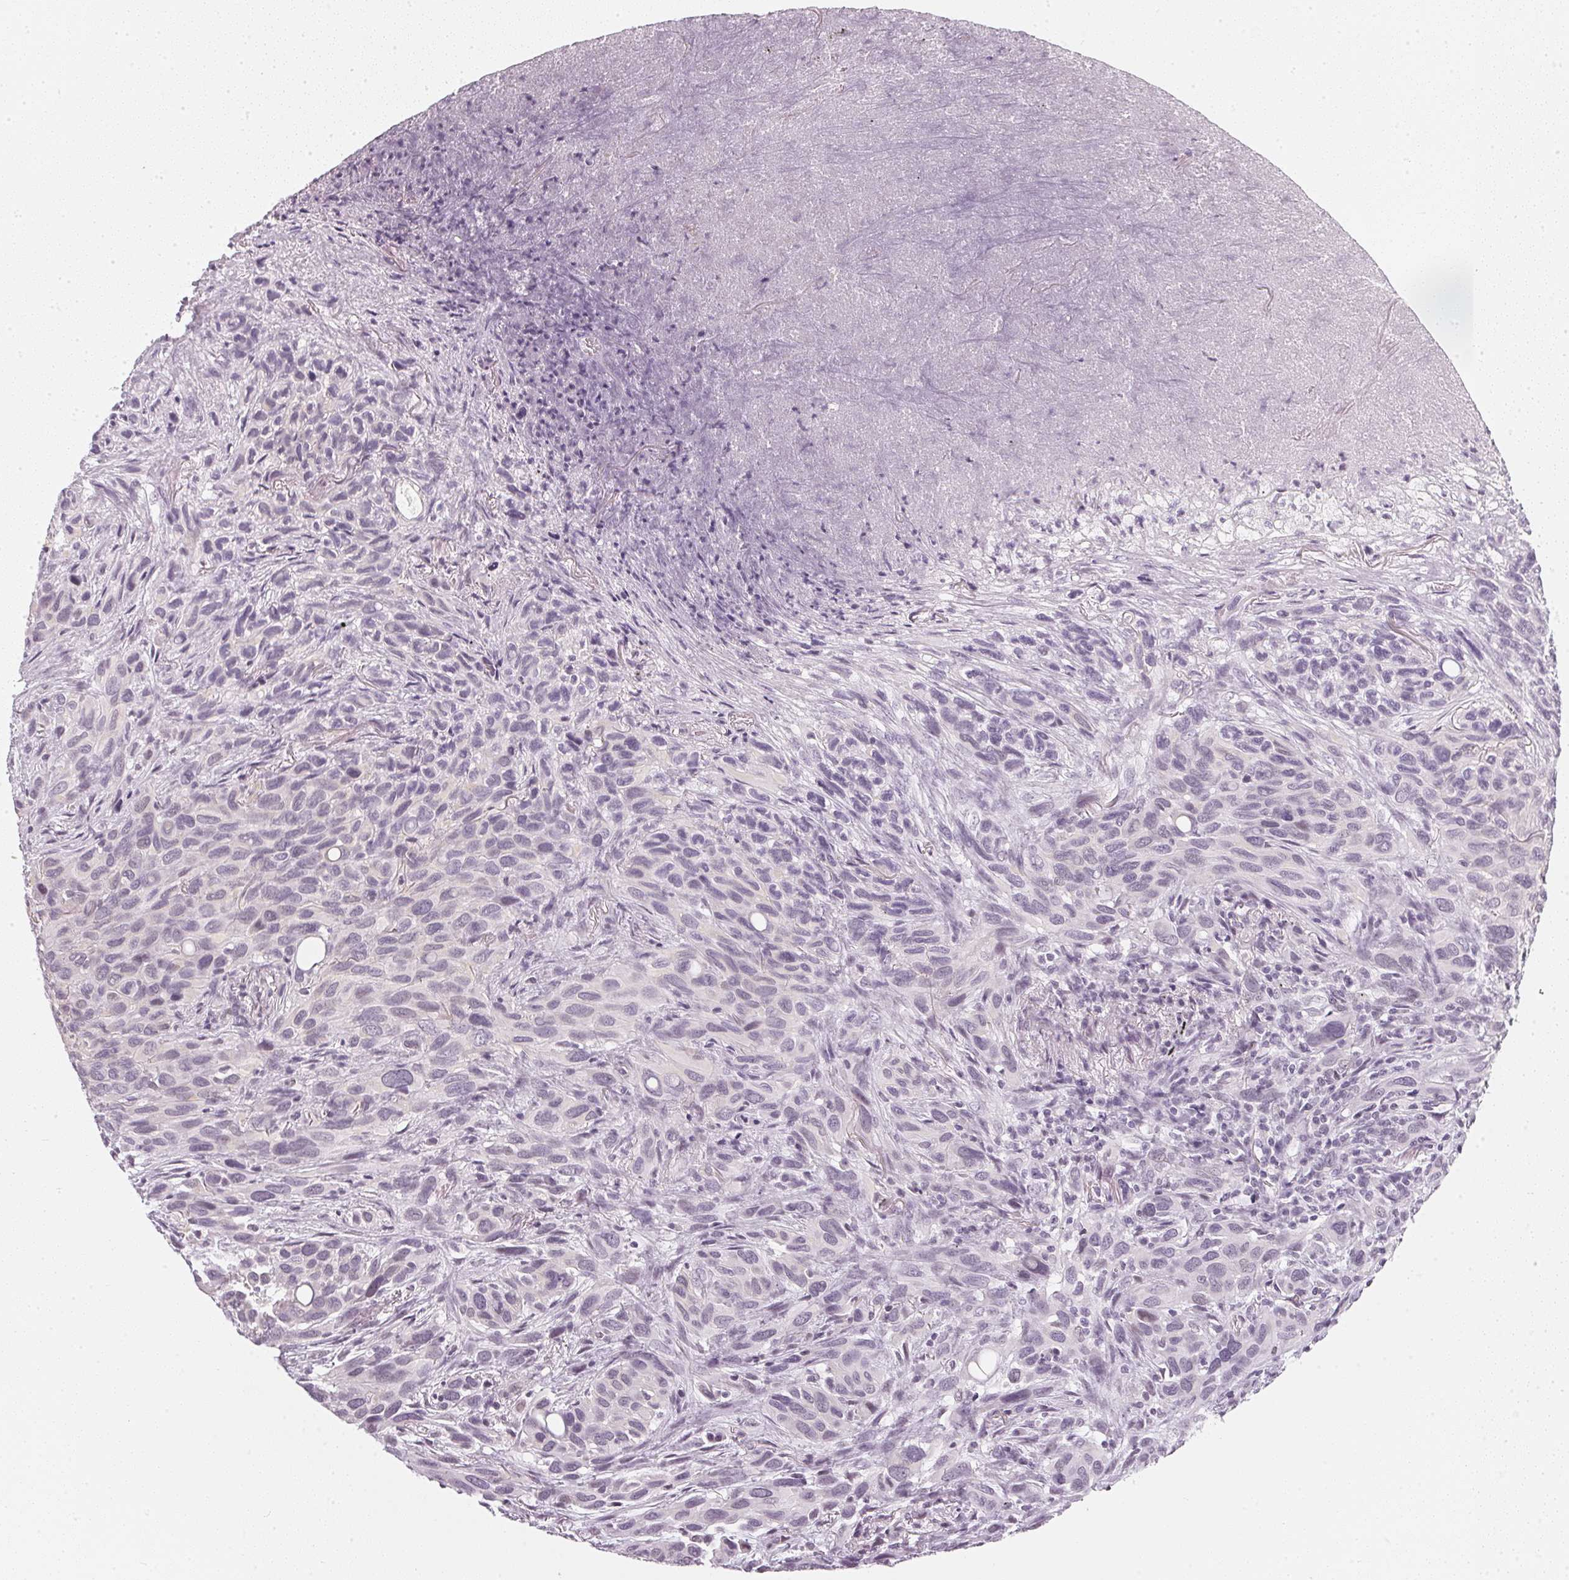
{"staining": {"intensity": "negative", "quantity": "none", "location": "none"}, "tissue": "melanoma", "cell_type": "Tumor cells", "image_type": "cancer", "snomed": [{"axis": "morphology", "description": "Malignant melanoma, Metastatic site"}, {"axis": "topography", "description": "Lung"}], "caption": "Protein analysis of melanoma shows no significant positivity in tumor cells.", "gene": "DNAJC6", "patient": {"sex": "male", "age": 48}}